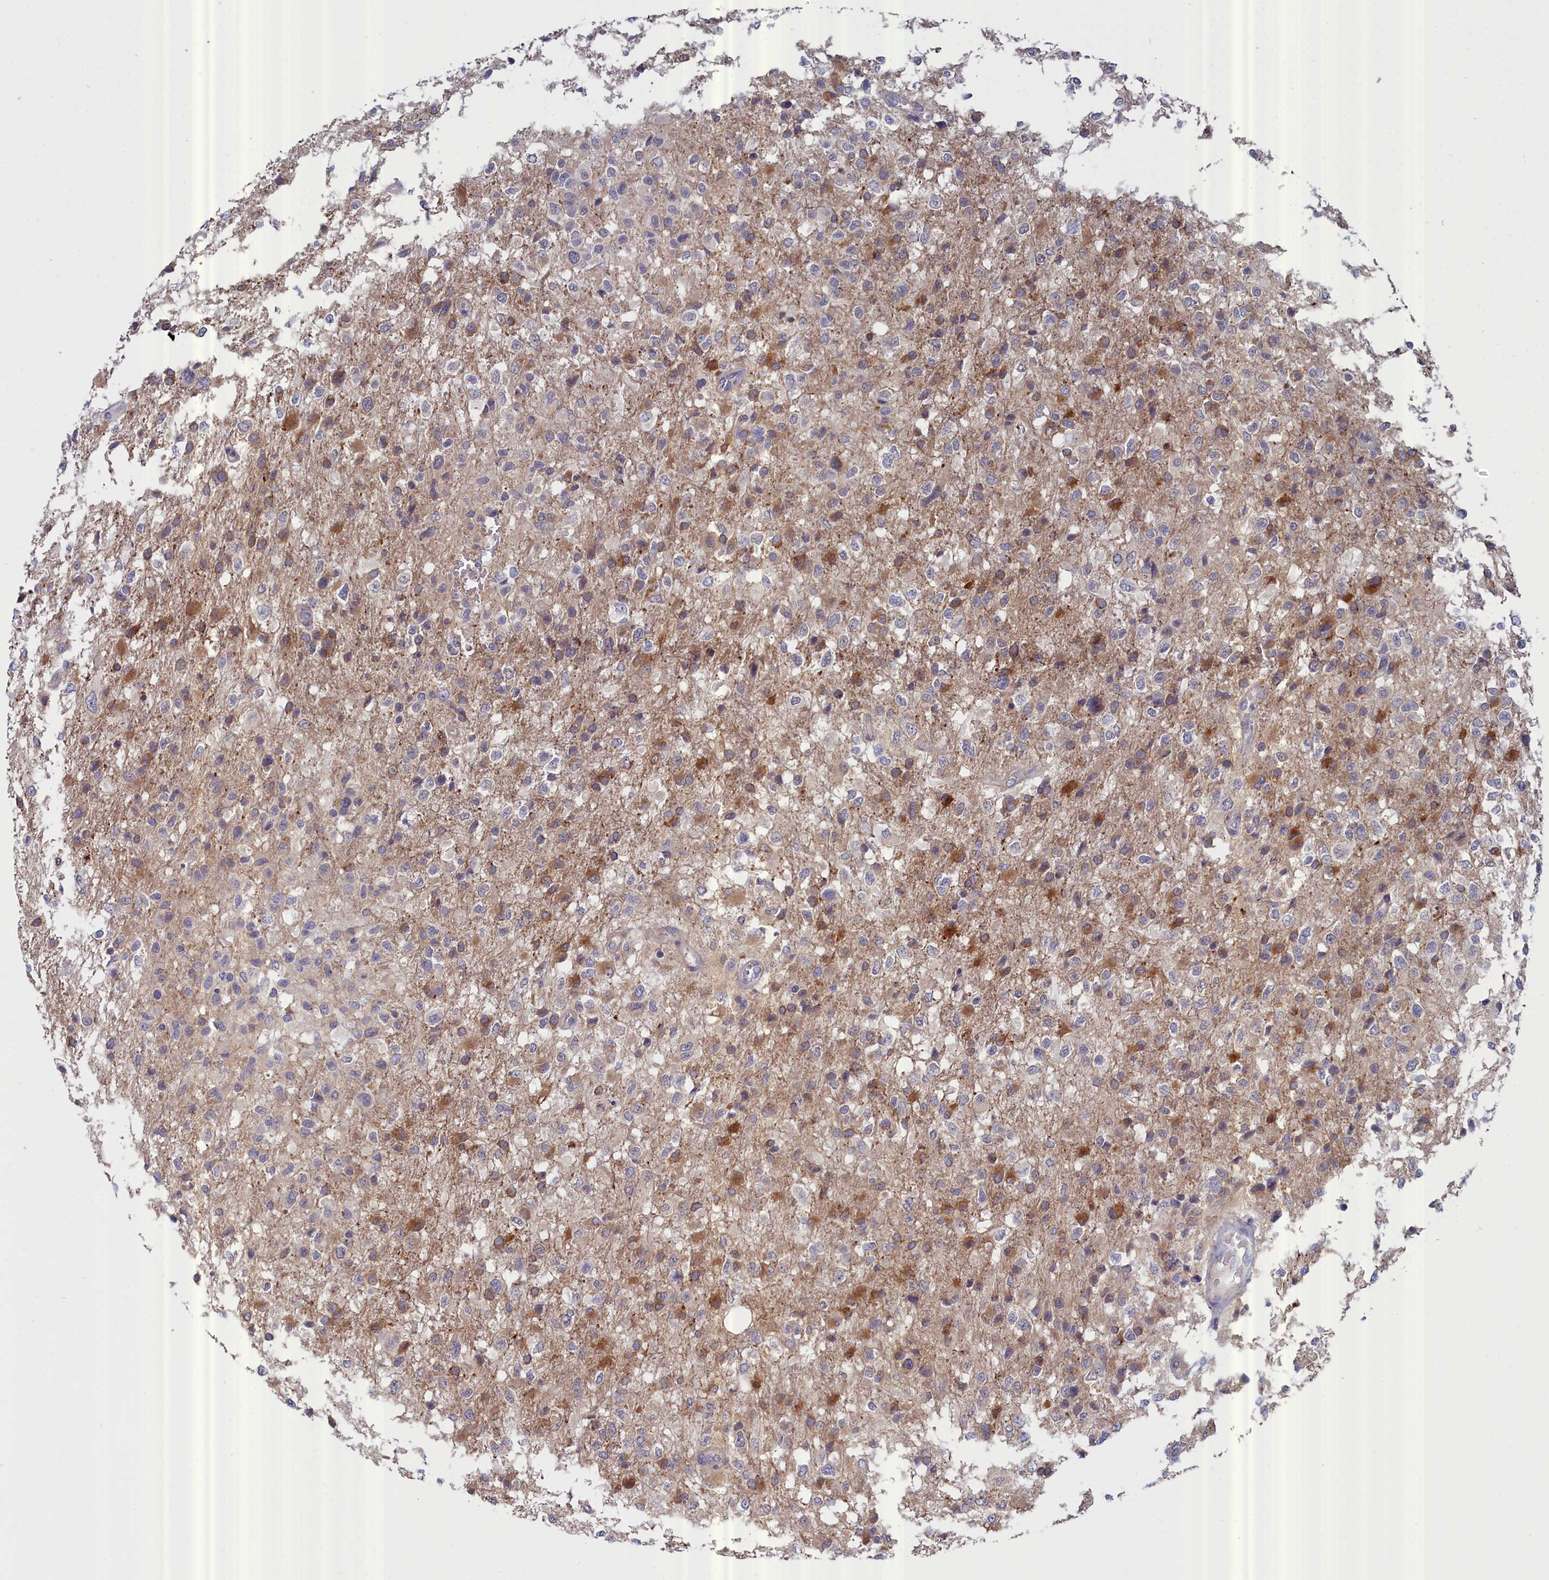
{"staining": {"intensity": "moderate", "quantity": "<25%", "location": "cytoplasmic/membranous"}, "tissue": "glioma", "cell_type": "Tumor cells", "image_type": "cancer", "snomed": [{"axis": "morphology", "description": "Glioma, malignant, High grade"}, {"axis": "topography", "description": "Brain"}], "caption": "Glioma tissue exhibits moderate cytoplasmic/membranous expression in approximately <25% of tumor cells The staining was performed using DAB (3,3'-diaminobenzidine) to visualize the protein expression in brown, while the nuclei were stained in blue with hematoxylin (Magnification: 20x).", "gene": "RDX", "patient": {"sex": "female", "age": 74}}